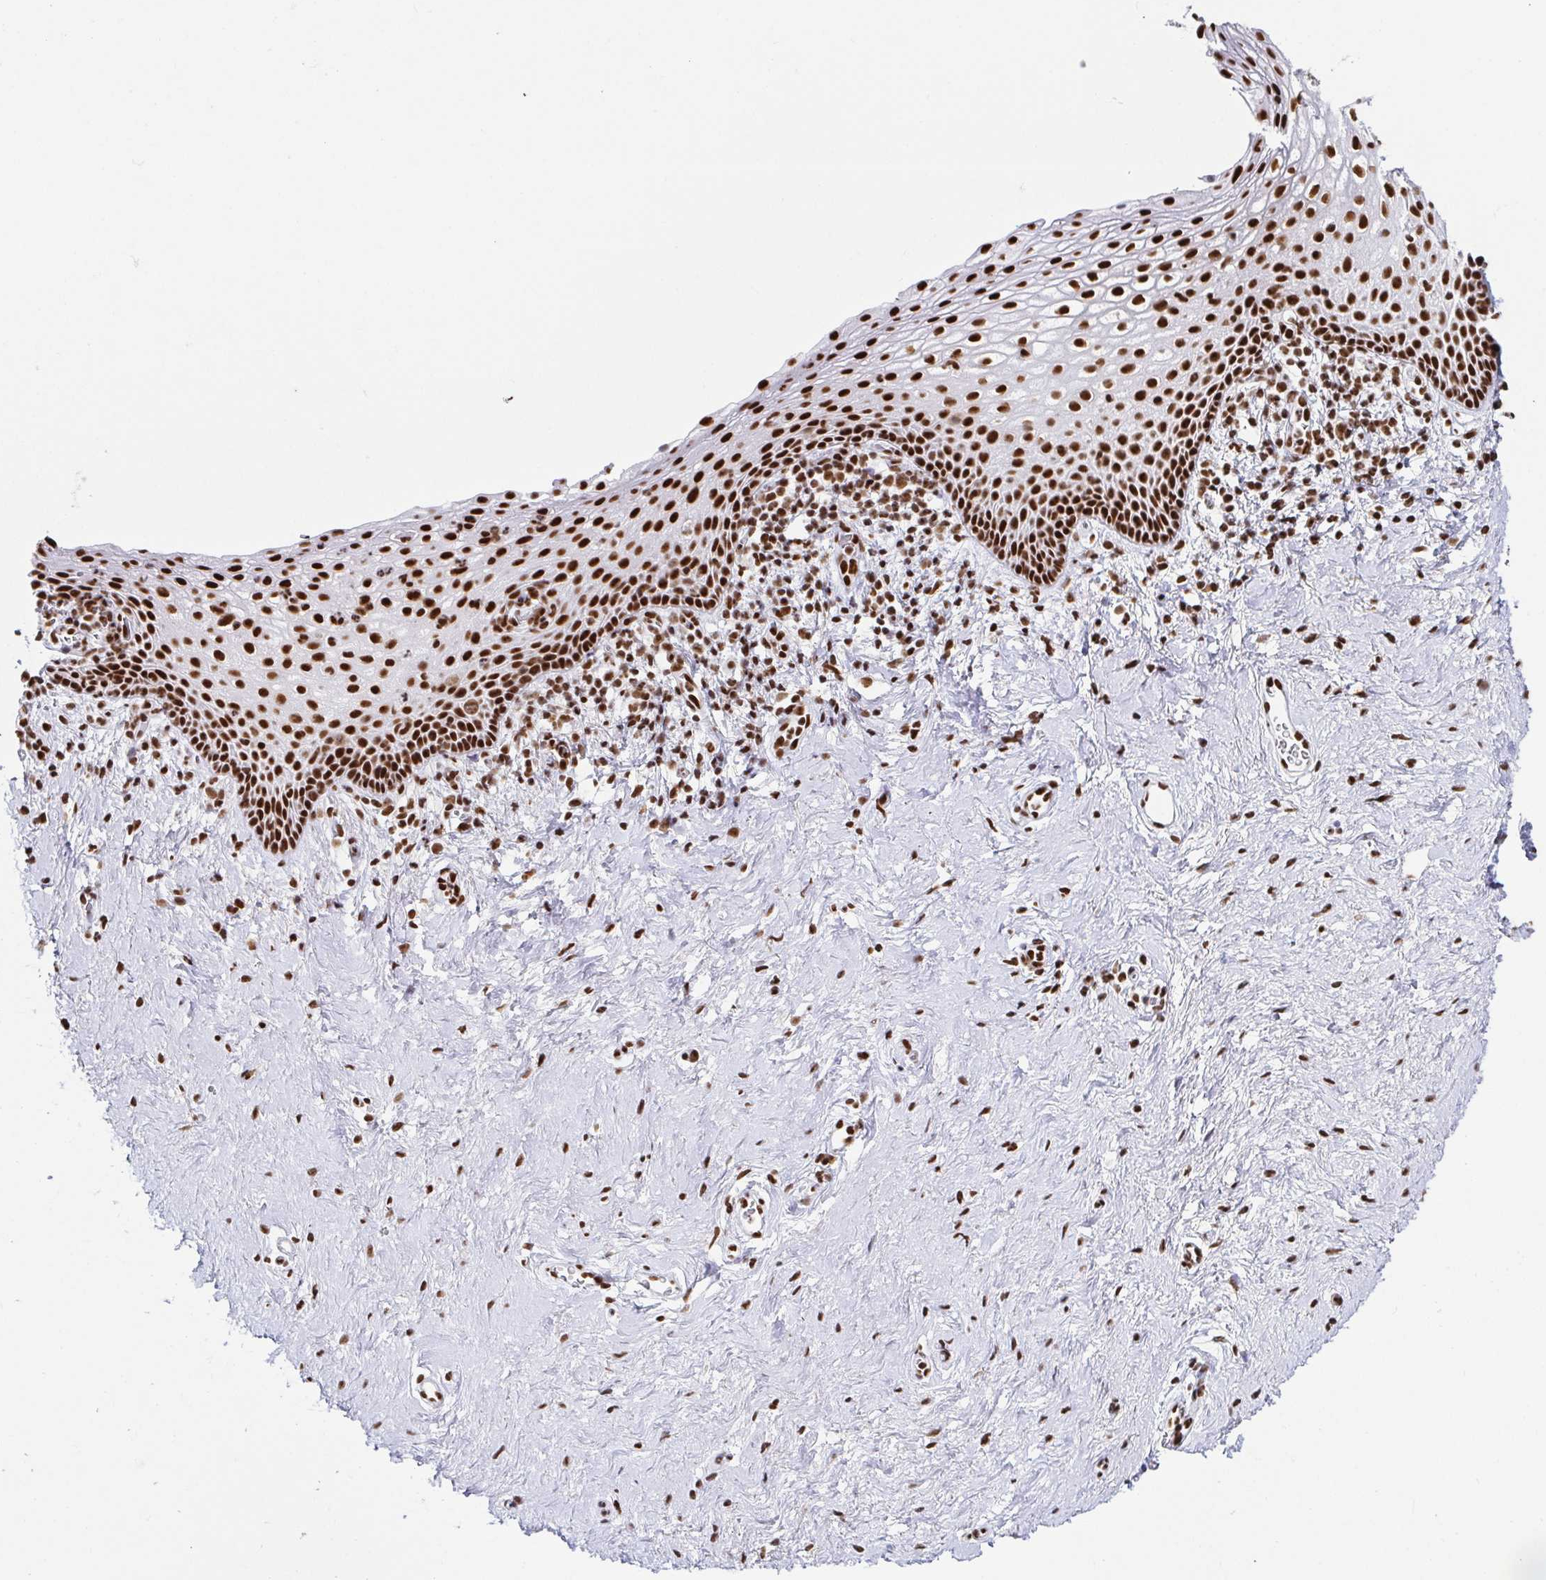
{"staining": {"intensity": "strong", "quantity": ">75%", "location": "nuclear"}, "tissue": "vagina", "cell_type": "Squamous epithelial cells", "image_type": "normal", "snomed": [{"axis": "morphology", "description": "Normal tissue, NOS"}, {"axis": "topography", "description": "Vagina"}], "caption": "DAB immunohistochemical staining of unremarkable human vagina reveals strong nuclear protein expression in approximately >75% of squamous epithelial cells. The protein is shown in brown color, while the nuclei are stained blue.", "gene": "EWSR1", "patient": {"sex": "female", "age": 61}}